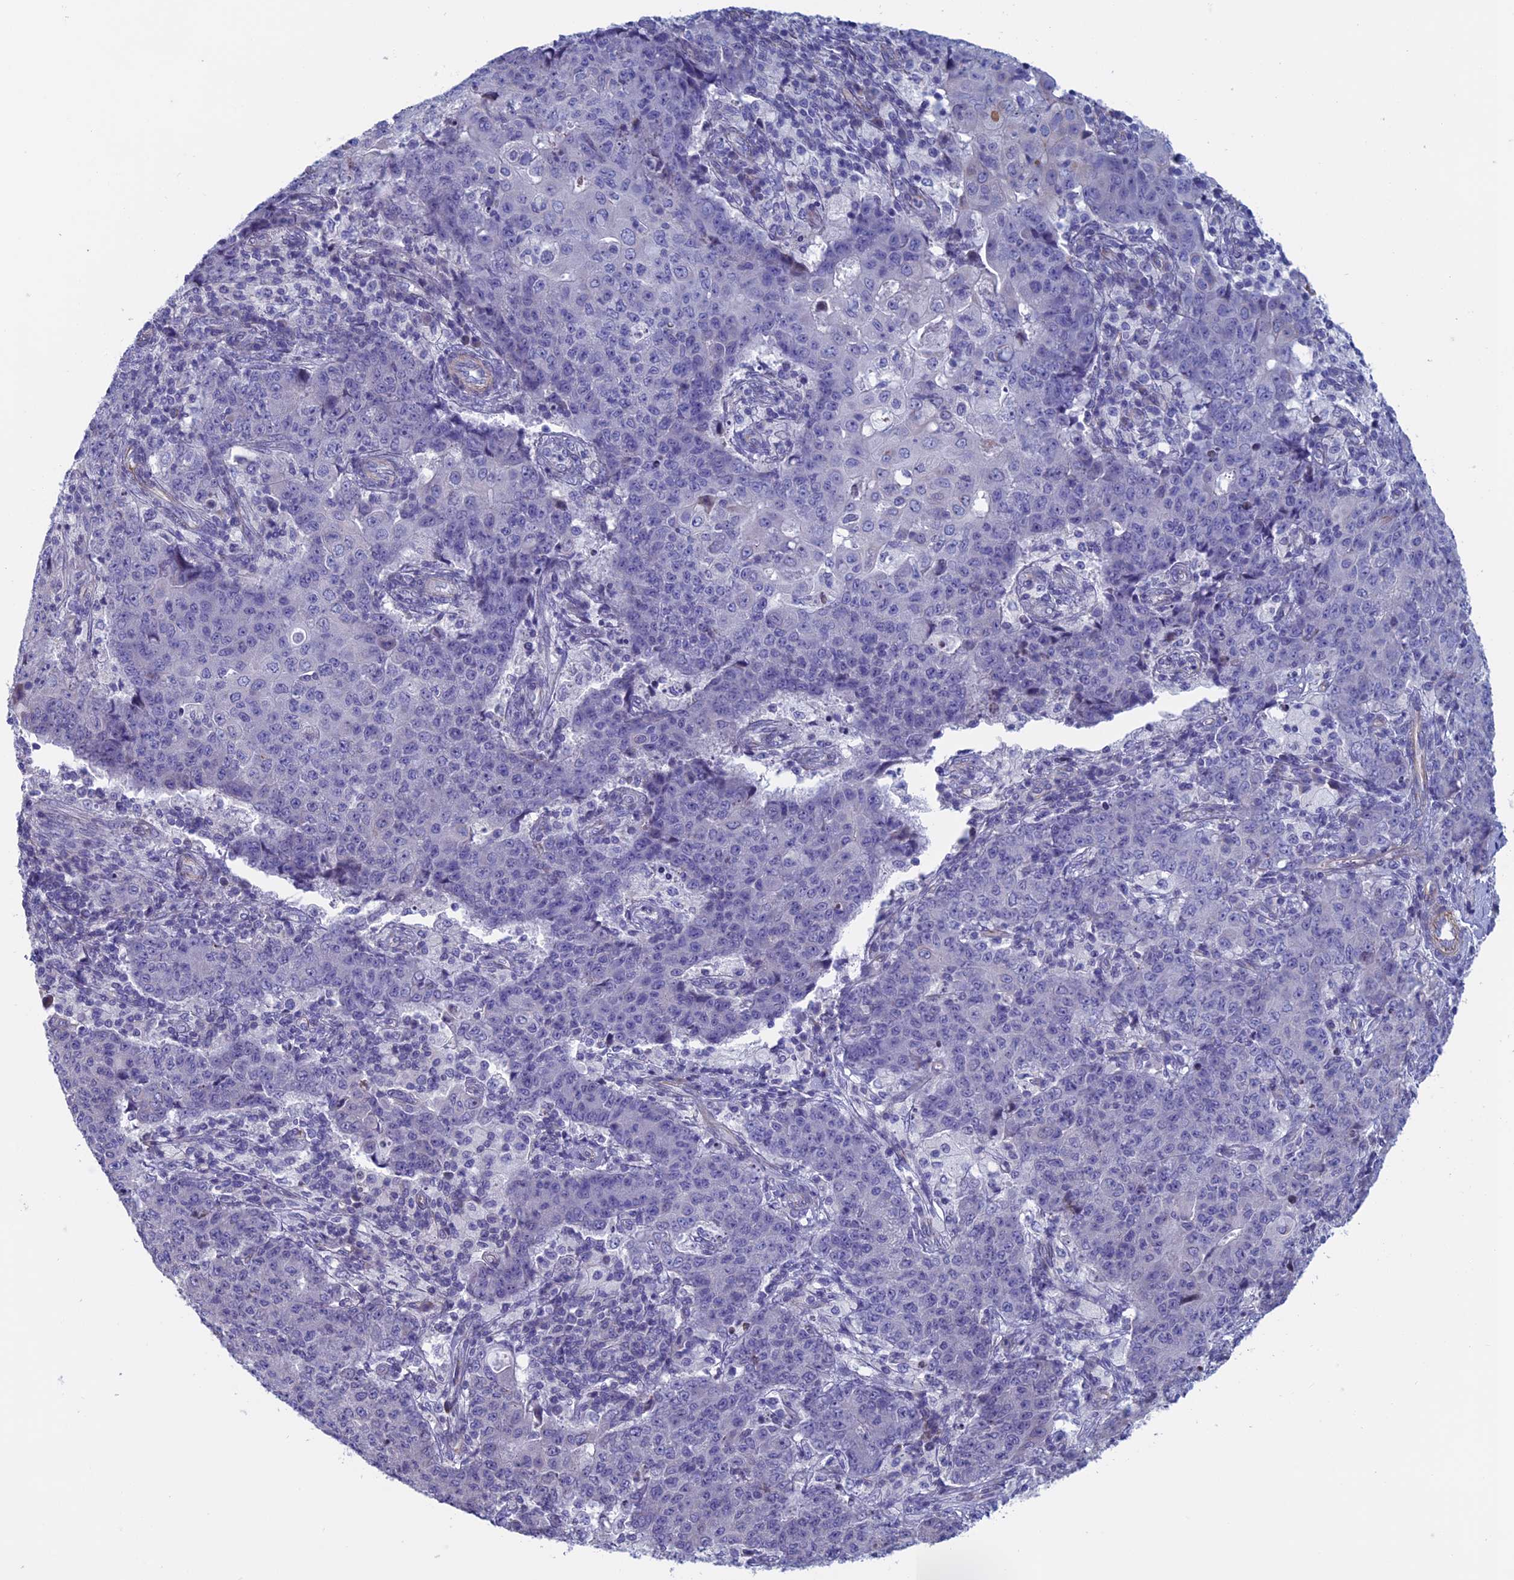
{"staining": {"intensity": "negative", "quantity": "none", "location": "none"}, "tissue": "ovarian cancer", "cell_type": "Tumor cells", "image_type": "cancer", "snomed": [{"axis": "morphology", "description": "Carcinoma, endometroid"}, {"axis": "topography", "description": "Ovary"}], "caption": "This is an IHC micrograph of ovarian endometroid carcinoma. There is no expression in tumor cells.", "gene": "BCL2L10", "patient": {"sex": "female", "age": 42}}